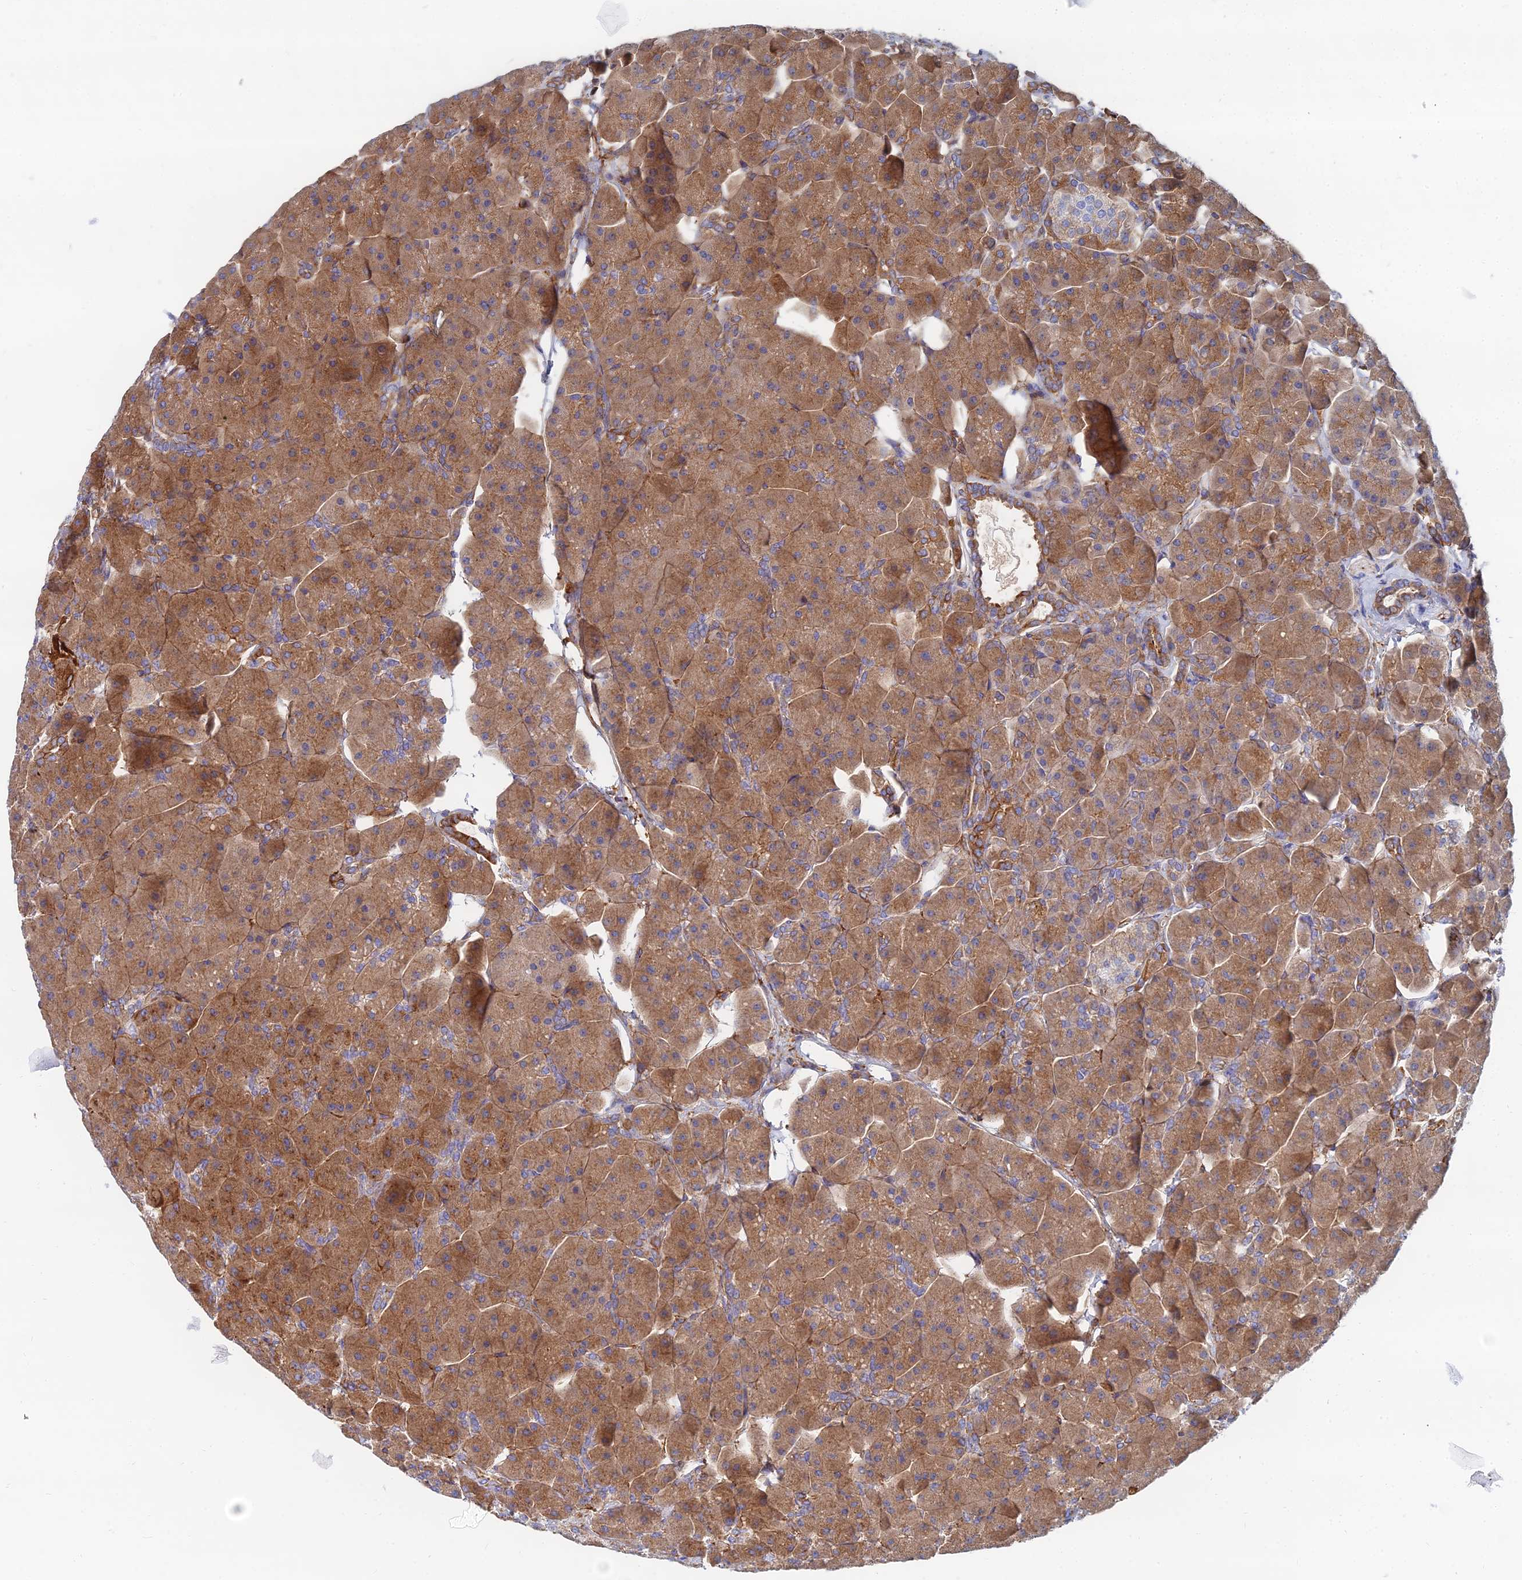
{"staining": {"intensity": "moderate", "quantity": ">75%", "location": "cytoplasmic/membranous"}, "tissue": "pancreas", "cell_type": "Exocrine glandular cells", "image_type": "normal", "snomed": [{"axis": "morphology", "description": "Normal tissue, NOS"}, {"axis": "topography", "description": "Pancreas"}], "caption": "An IHC histopathology image of unremarkable tissue is shown. Protein staining in brown highlights moderate cytoplasmic/membranous positivity in pancreas within exocrine glandular cells. (DAB (3,3'-diaminobenzidine) IHC, brown staining for protein, blue staining for nuclei).", "gene": "FFAR3", "patient": {"sex": "male", "age": 66}}